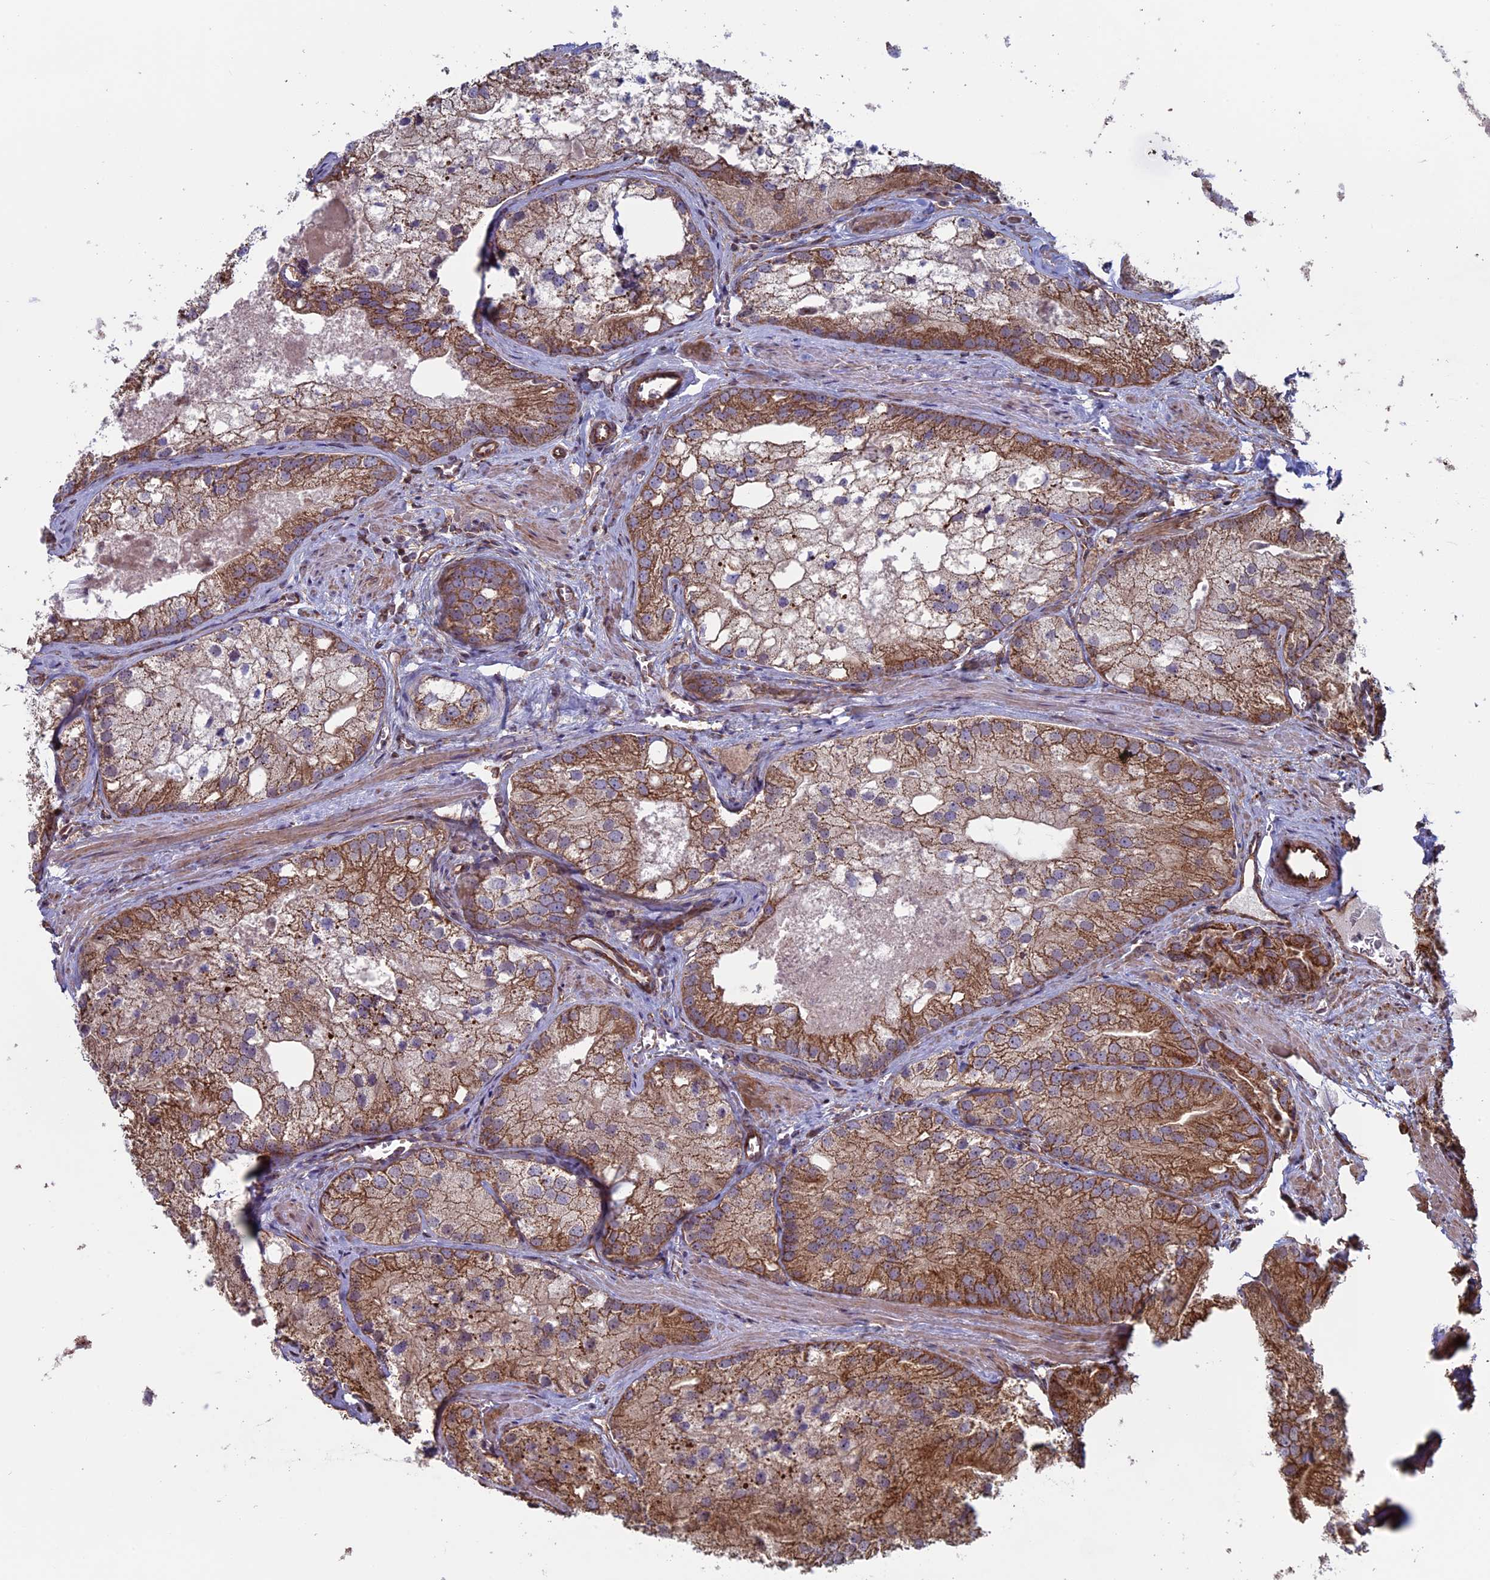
{"staining": {"intensity": "strong", "quantity": "25%-75%", "location": "cytoplasmic/membranous"}, "tissue": "prostate cancer", "cell_type": "Tumor cells", "image_type": "cancer", "snomed": [{"axis": "morphology", "description": "Adenocarcinoma, Low grade"}, {"axis": "topography", "description": "Prostate"}], "caption": "About 25%-75% of tumor cells in human adenocarcinoma (low-grade) (prostate) demonstrate strong cytoplasmic/membranous protein expression as visualized by brown immunohistochemical staining.", "gene": "CCDC8", "patient": {"sex": "male", "age": 69}}